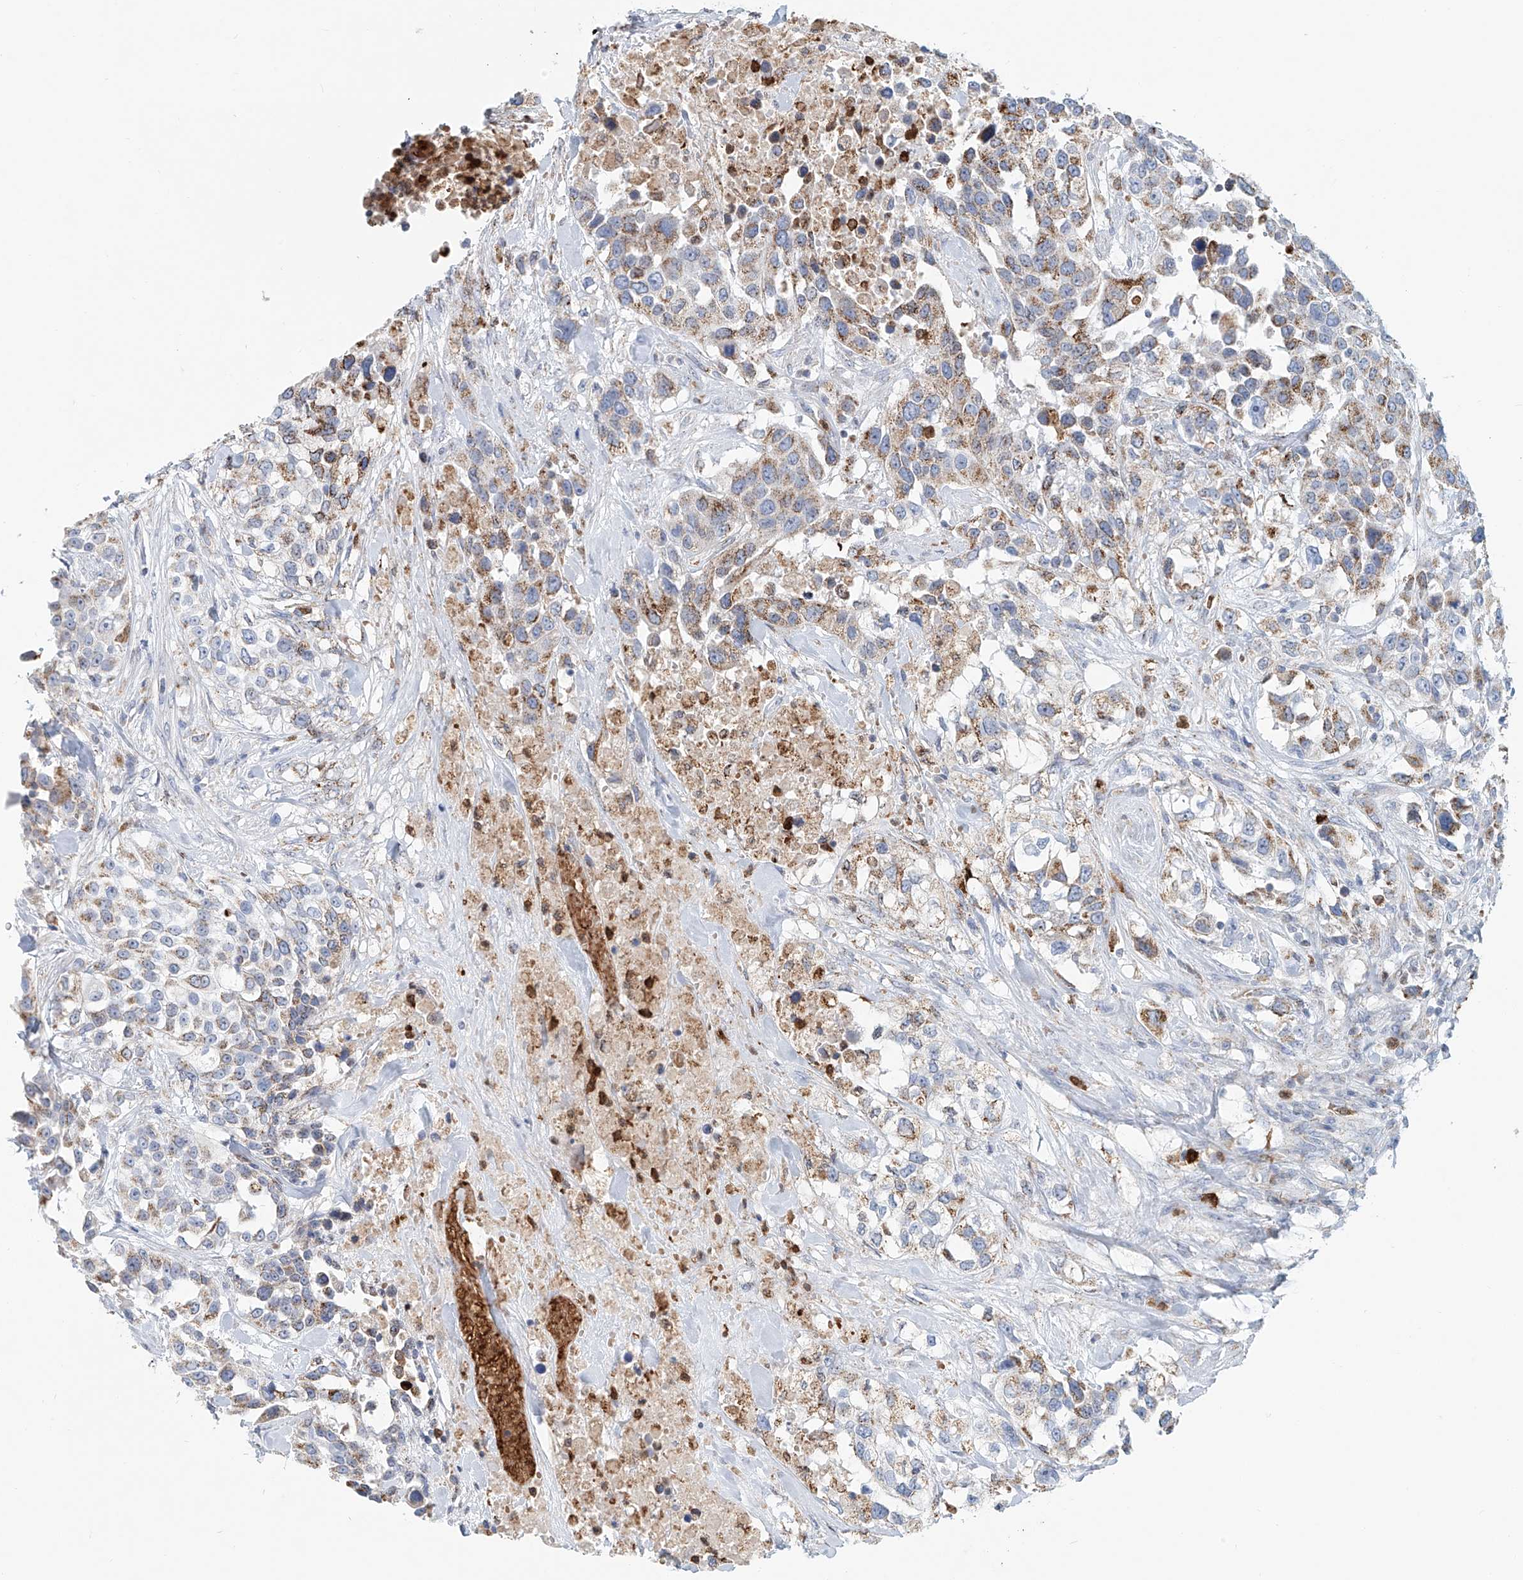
{"staining": {"intensity": "moderate", "quantity": "25%-75%", "location": "cytoplasmic/membranous"}, "tissue": "urothelial cancer", "cell_type": "Tumor cells", "image_type": "cancer", "snomed": [{"axis": "morphology", "description": "Urothelial carcinoma, High grade"}, {"axis": "topography", "description": "Urinary bladder"}], "caption": "The photomicrograph shows a brown stain indicating the presence of a protein in the cytoplasmic/membranous of tumor cells in urothelial carcinoma (high-grade). (Brightfield microscopy of DAB IHC at high magnification).", "gene": "PTPRA", "patient": {"sex": "female", "age": 80}}